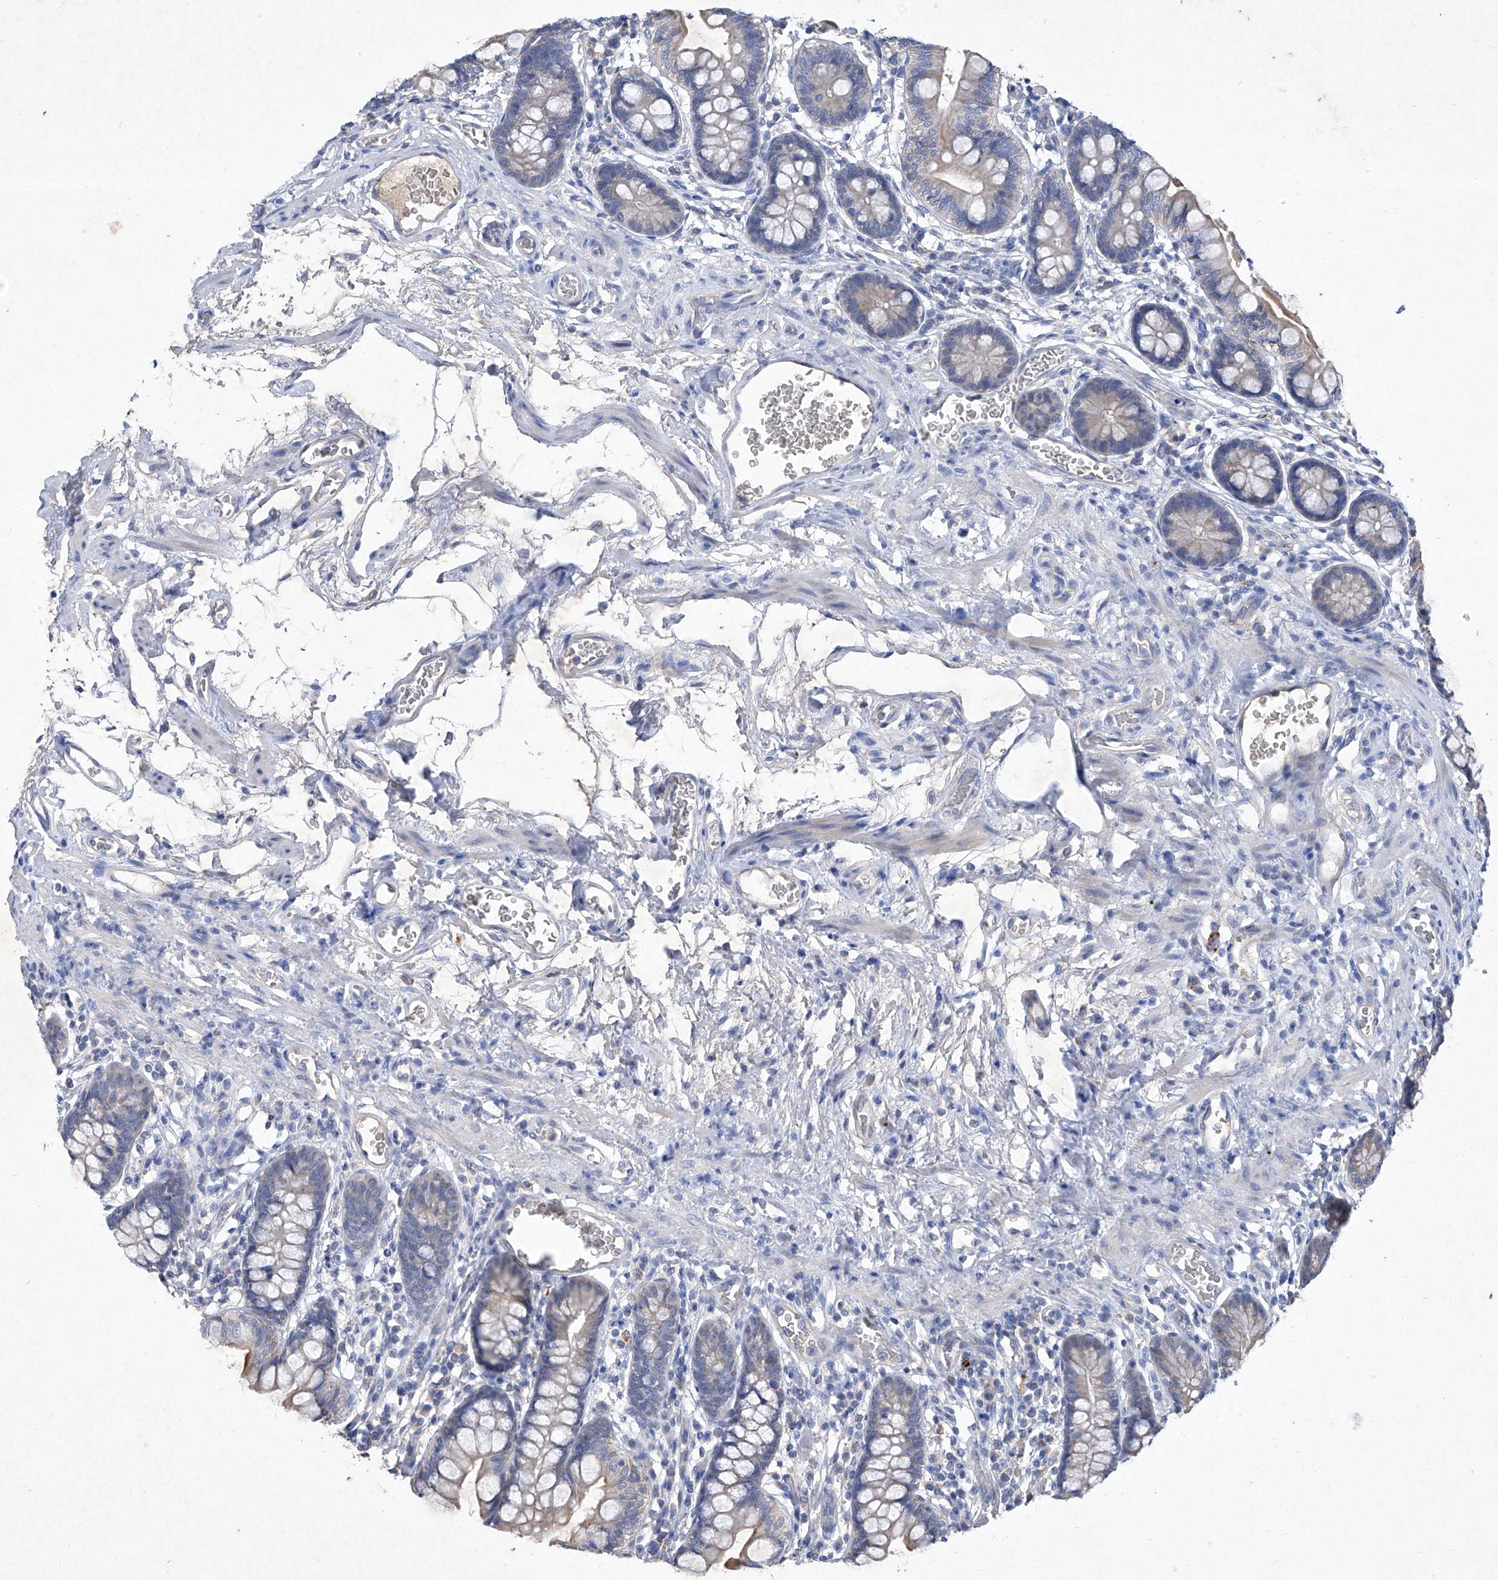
{"staining": {"intensity": "moderate", "quantity": "<25%", "location": "cytoplasmic/membranous"}, "tissue": "small intestine", "cell_type": "Glandular cells", "image_type": "normal", "snomed": [{"axis": "morphology", "description": "Normal tissue, NOS"}, {"axis": "topography", "description": "Small intestine"}], "caption": "Glandular cells display low levels of moderate cytoplasmic/membranous positivity in about <25% of cells in unremarkable small intestine. (Stains: DAB (3,3'-diaminobenzidine) in brown, nuclei in blue, Microscopy: brightfield microscopy at high magnification).", "gene": "SBK2", "patient": {"sex": "male", "age": 52}}